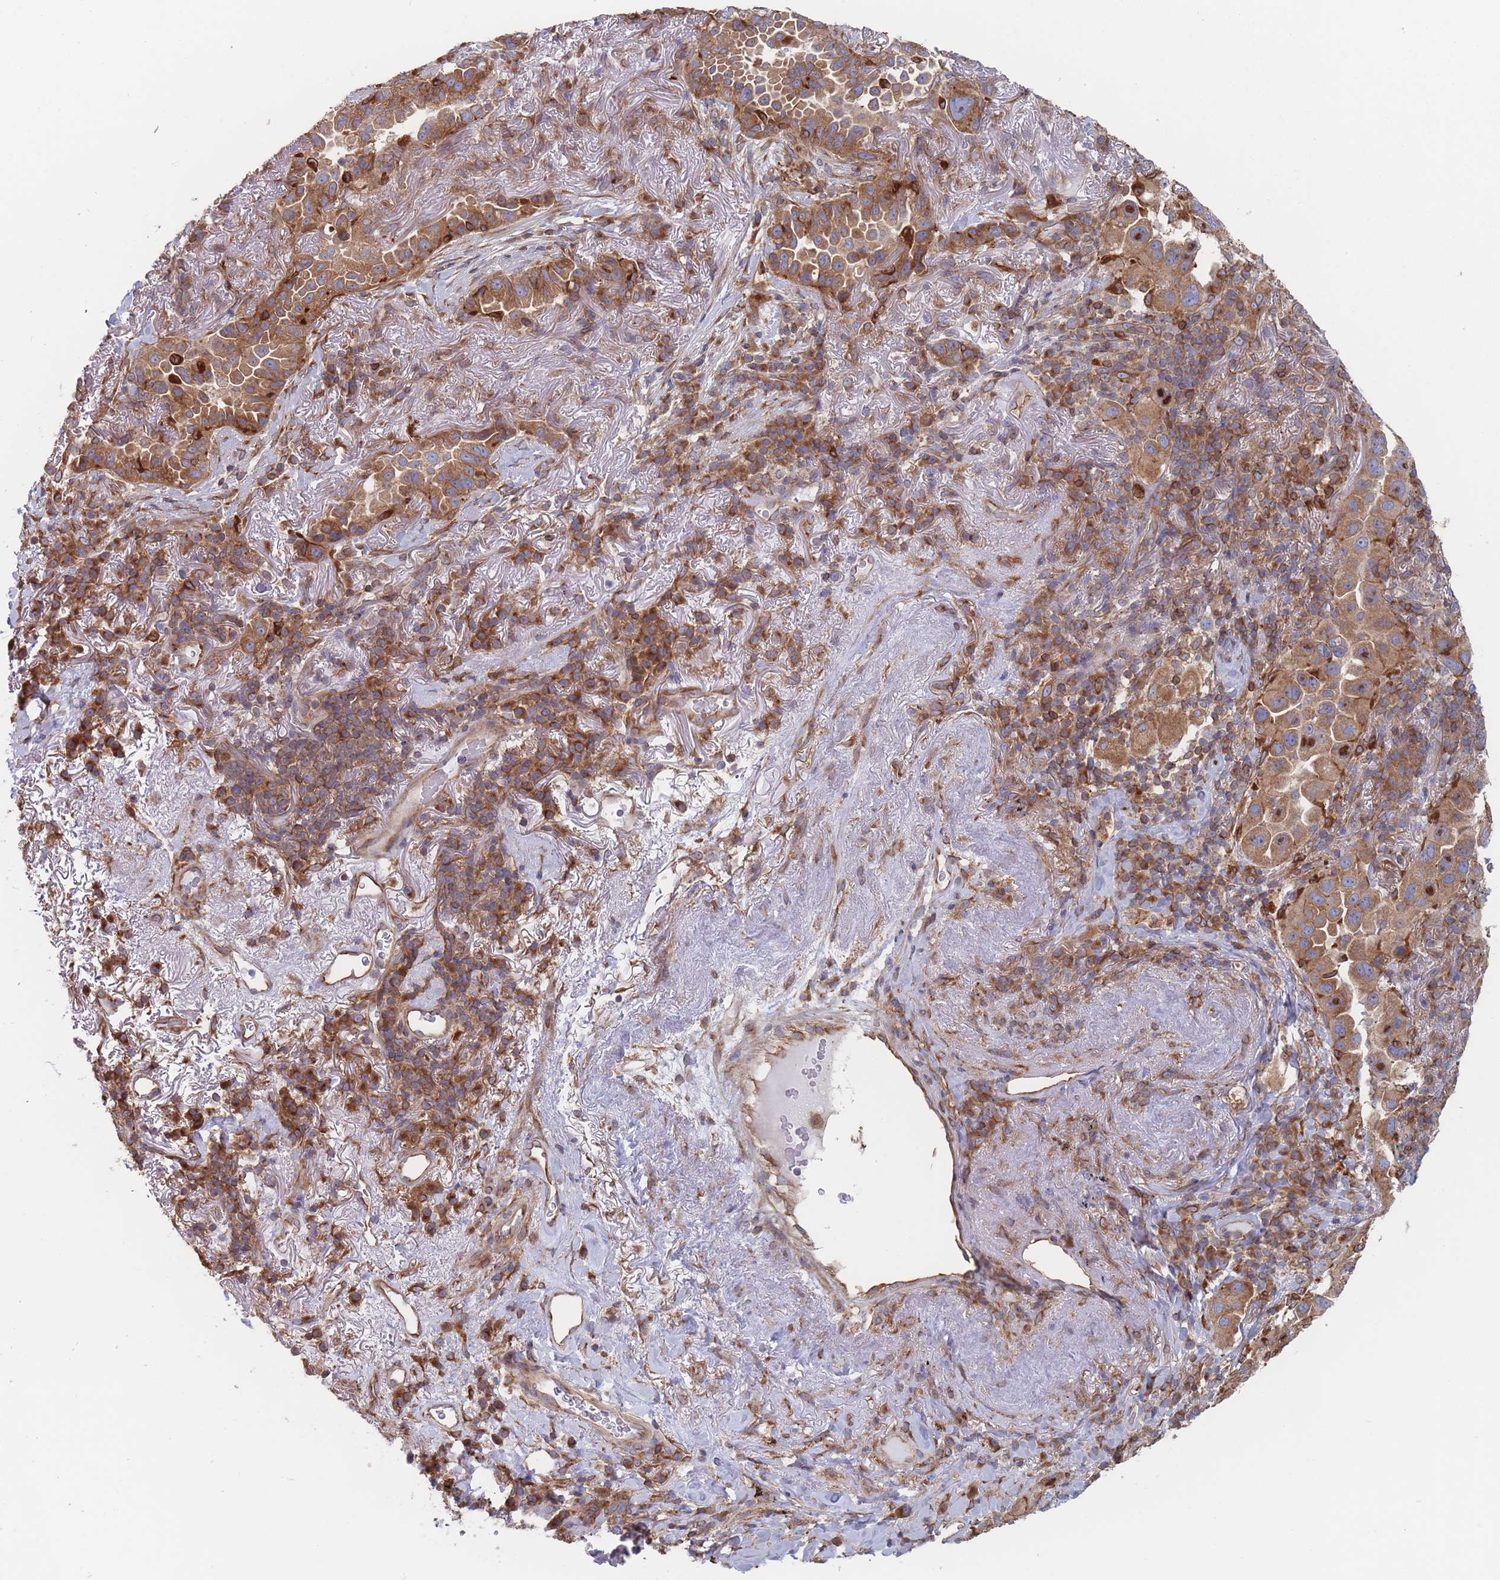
{"staining": {"intensity": "strong", "quantity": ">75%", "location": "cytoplasmic/membranous"}, "tissue": "lung cancer", "cell_type": "Tumor cells", "image_type": "cancer", "snomed": [{"axis": "morphology", "description": "Adenocarcinoma, NOS"}, {"axis": "topography", "description": "Lung"}], "caption": "Protein expression by immunohistochemistry (IHC) displays strong cytoplasmic/membranous expression in approximately >75% of tumor cells in lung cancer (adenocarcinoma).", "gene": "KDSR", "patient": {"sex": "female", "age": 69}}